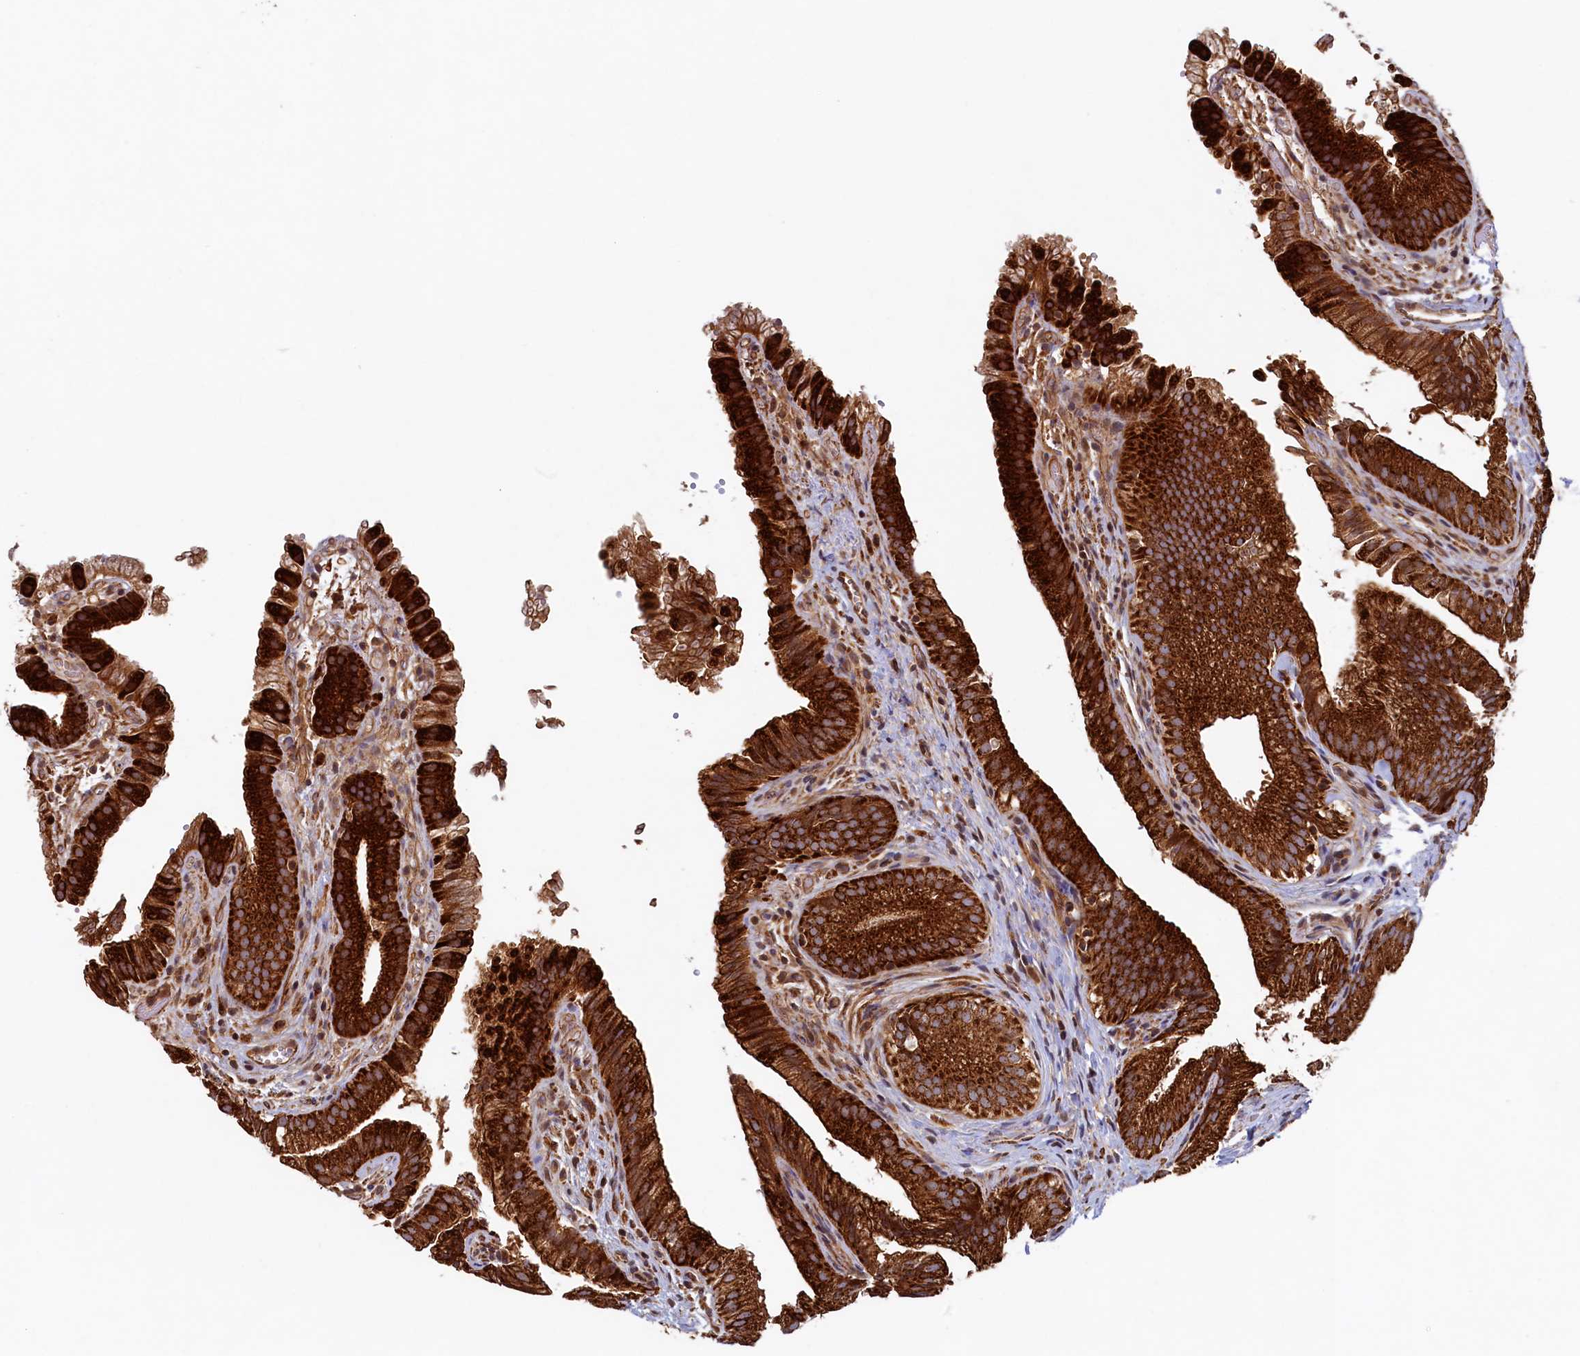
{"staining": {"intensity": "strong", "quantity": ">75%", "location": "cytoplasmic/membranous"}, "tissue": "gallbladder", "cell_type": "Glandular cells", "image_type": "normal", "snomed": [{"axis": "morphology", "description": "Normal tissue, NOS"}, {"axis": "topography", "description": "Gallbladder"}], "caption": "About >75% of glandular cells in benign gallbladder display strong cytoplasmic/membranous protein expression as visualized by brown immunohistochemical staining.", "gene": "UBE3B", "patient": {"sex": "female", "age": 30}}